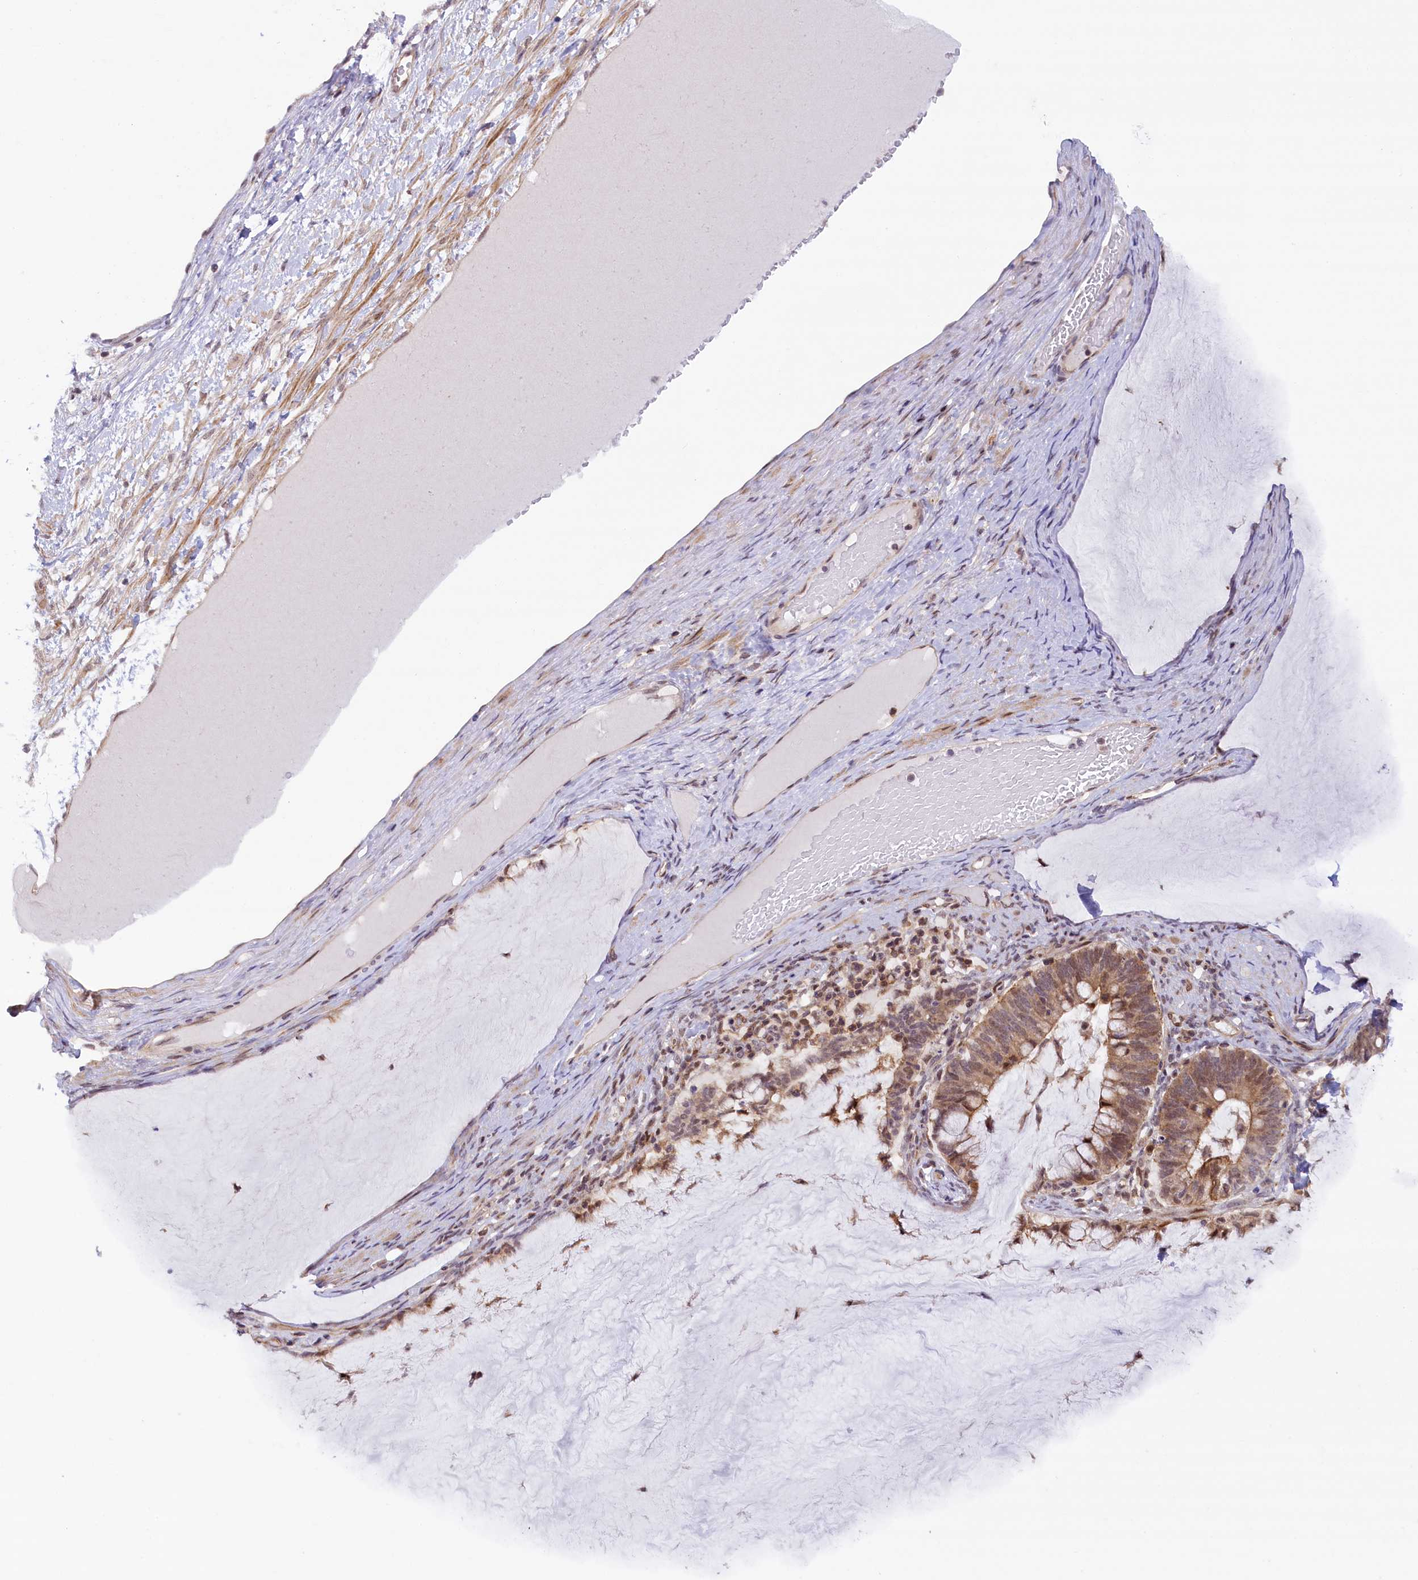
{"staining": {"intensity": "weak", "quantity": ">75%", "location": "cytoplasmic/membranous,nuclear"}, "tissue": "ovarian cancer", "cell_type": "Tumor cells", "image_type": "cancer", "snomed": [{"axis": "morphology", "description": "Cystadenocarcinoma, mucinous, NOS"}, {"axis": "topography", "description": "Ovary"}], "caption": "This is an image of IHC staining of ovarian mucinous cystadenocarcinoma, which shows weak positivity in the cytoplasmic/membranous and nuclear of tumor cells.", "gene": "FCHO1", "patient": {"sex": "female", "age": 61}}